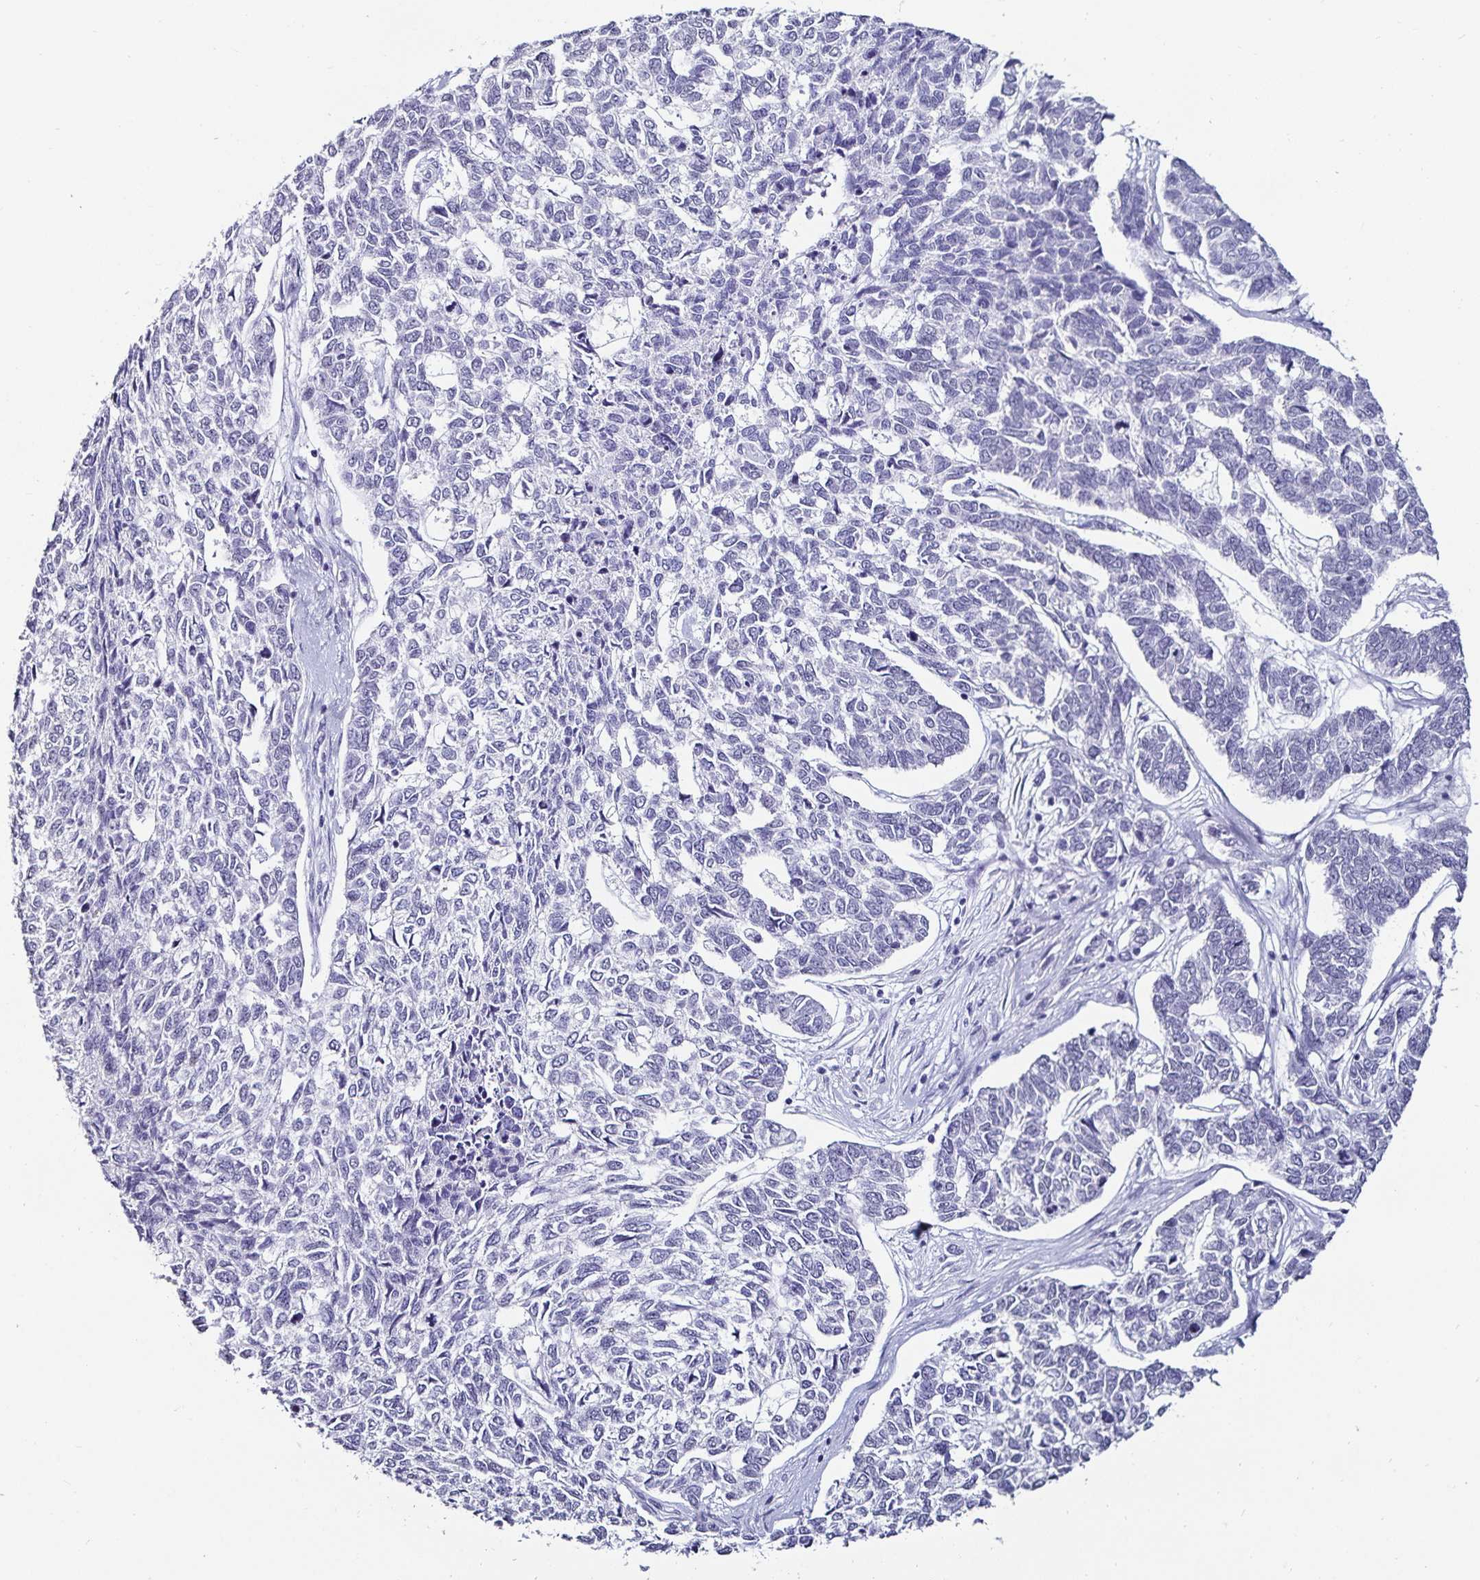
{"staining": {"intensity": "negative", "quantity": "none", "location": "none"}, "tissue": "skin cancer", "cell_type": "Tumor cells", "image_type": "cancer", "snomed": [{"axis": "morphology", "description": "Basal cell carcinoma"}, {"axis": "topography", "description": "Skin"}], "caption": "This photomicrograph is of skin cancer (basal cell carcinoma) stained with immunohistochemistry (IHC) to label a protein in brown with the nuclei are counter-stained blue. There is no expression in tumor cells.", "gene": "DDX39B", "patient": {"sex": "female", "age": 65}}